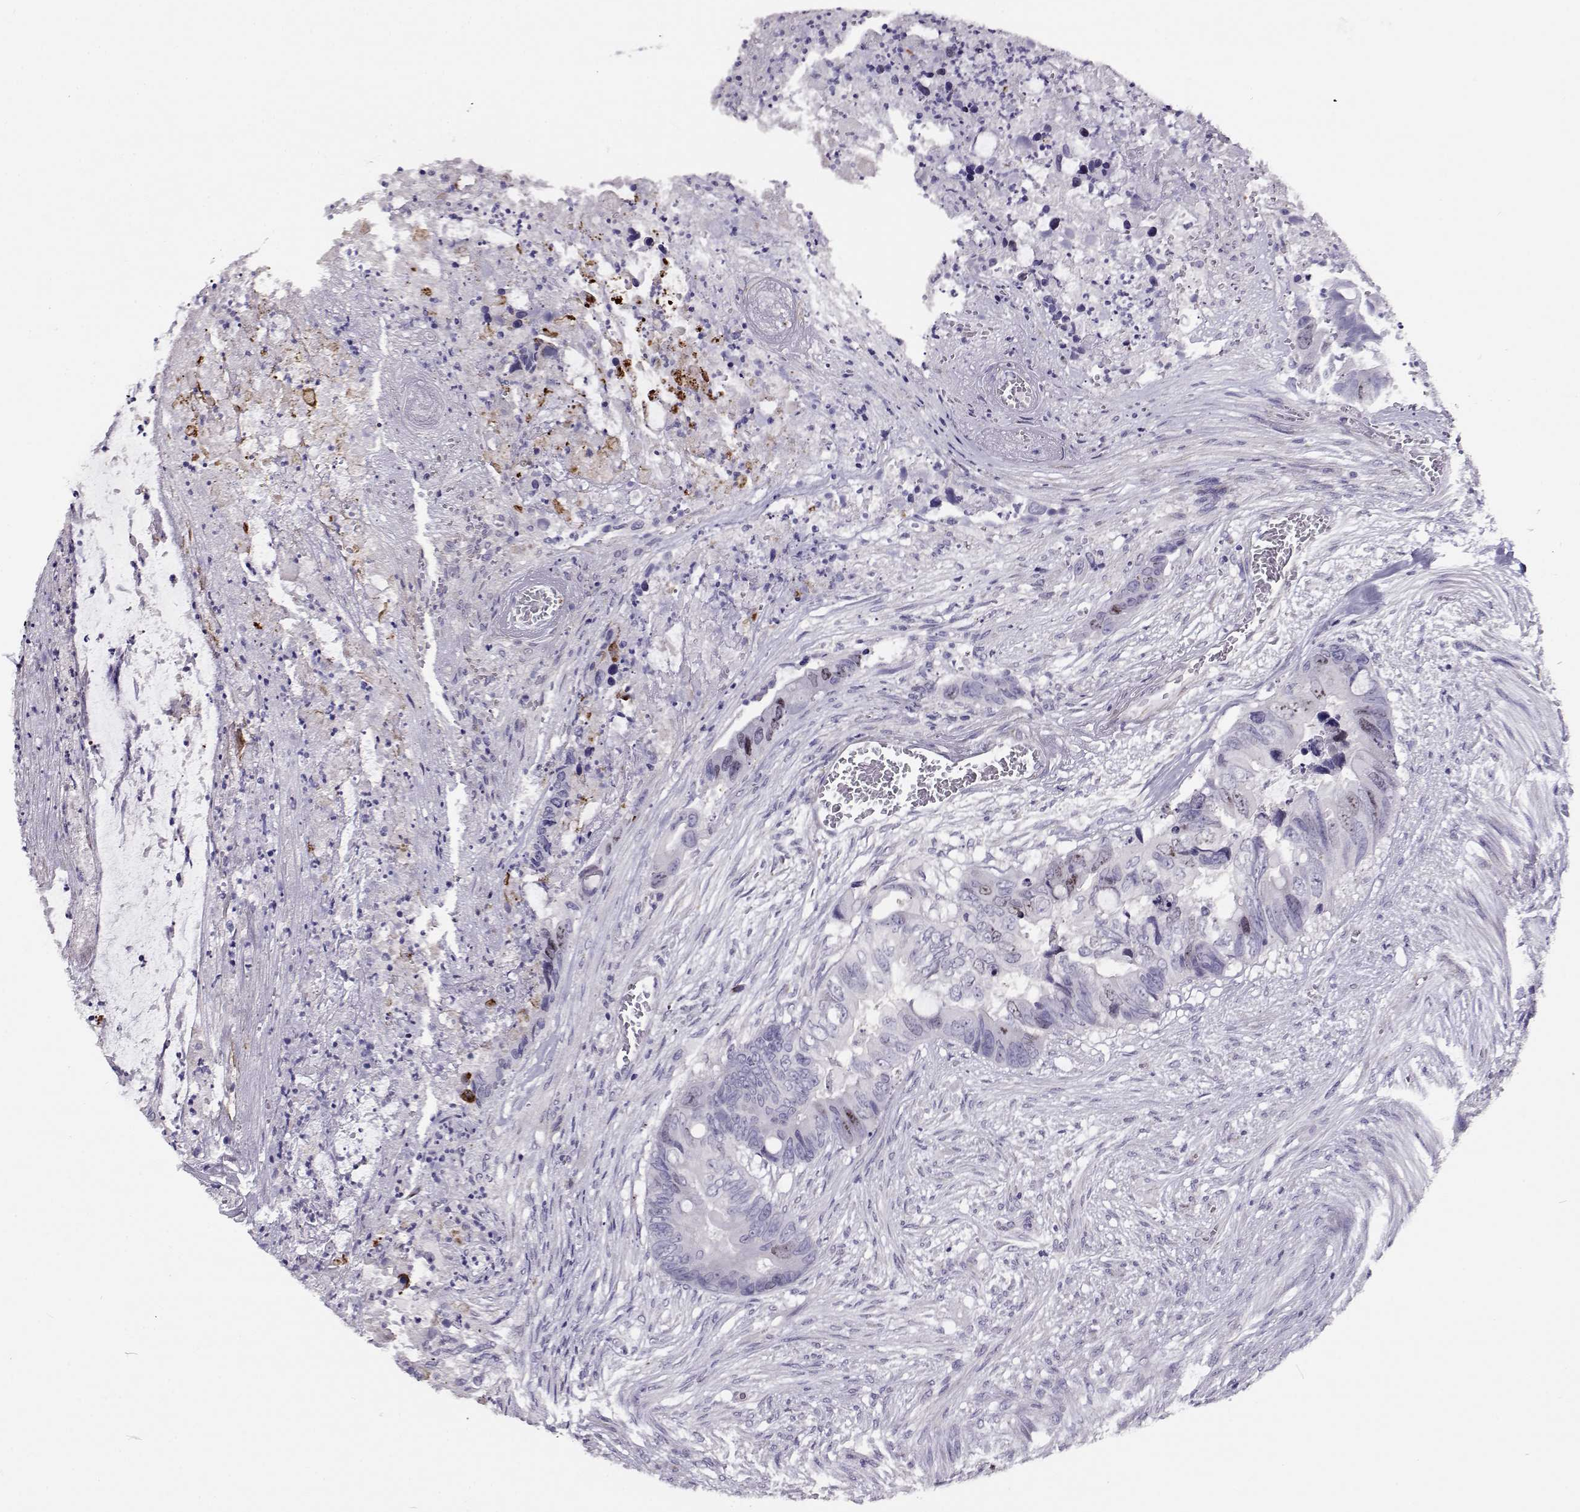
{"staining": {"intensity": "negative", "quantity": "none", "location": "none"}, "tissue": "colorectal cancer", "cell_type": "Tumor cells", "image_type": "cancer", "snomed": [{"axis": "morphology", "description": "Adenocarcinoma, NOS"}, {"axis": "topography", "description": "Rectum"}], "caption": "Immunohistochemistry histopathology image of colorectal cancer stained for a protein (brown), which exhibits no staining in tumor cells.", "gene": "NPW", "patient": {"sex": "male", "age": 63}}